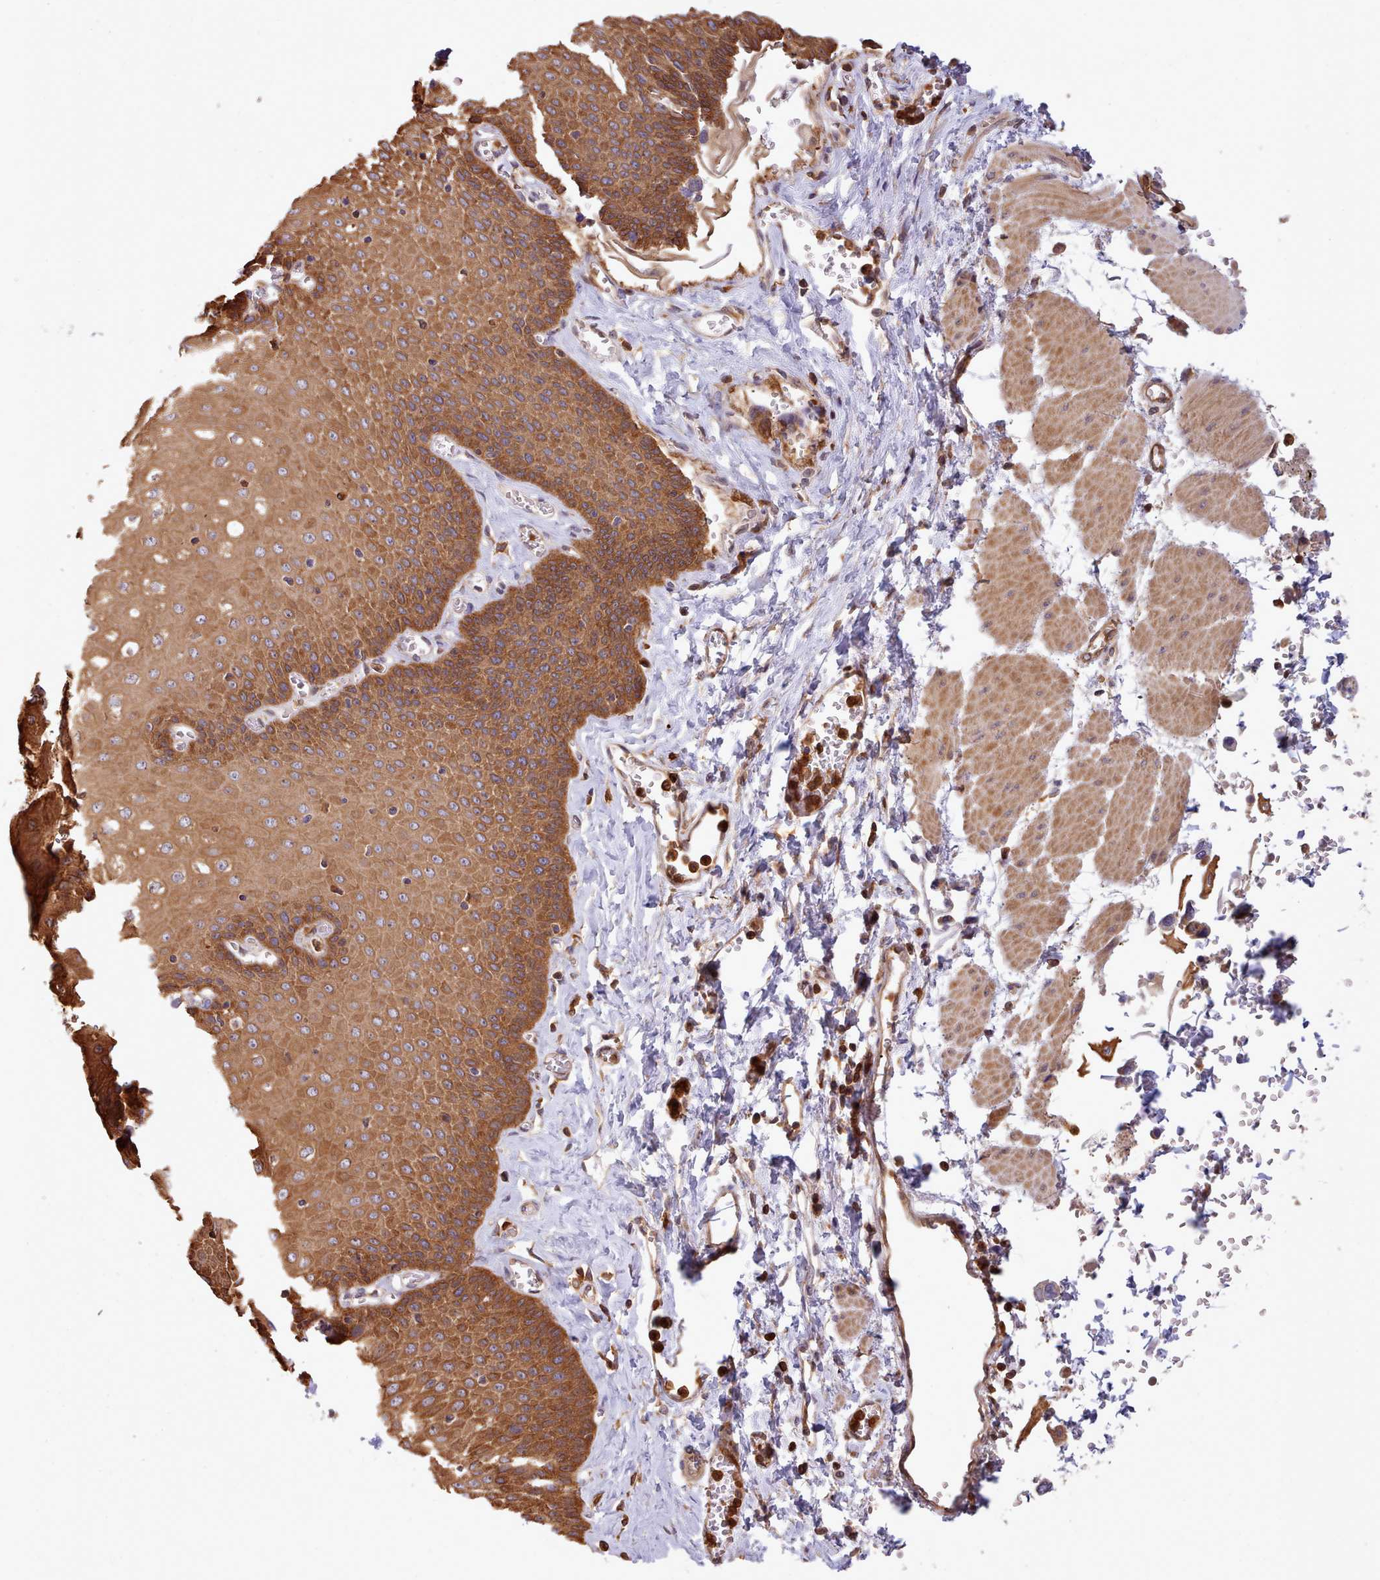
{"staining": {"intensity": "strong", "quantity": ">75%", "location": "cytoplasmic/membranous"}, "tissue": "esophagus", "cell_type": "Squamous epithelial cells", "image_type": "normal", "snomed": [{"axis": "morphology", "description": "Normal tissue, NOS"}, {"axis": "topography", "description": "Esophagus"}], "caption": "IHC image of unremarkable human esophagus stained for a protein (brown), which demonstrates high levels of strong cytoplasmic/membranous expression in about >75% of squamous epithelial cells.", "gene": "SLC4A9", "patient": {"sex": "male", "age": 60}}